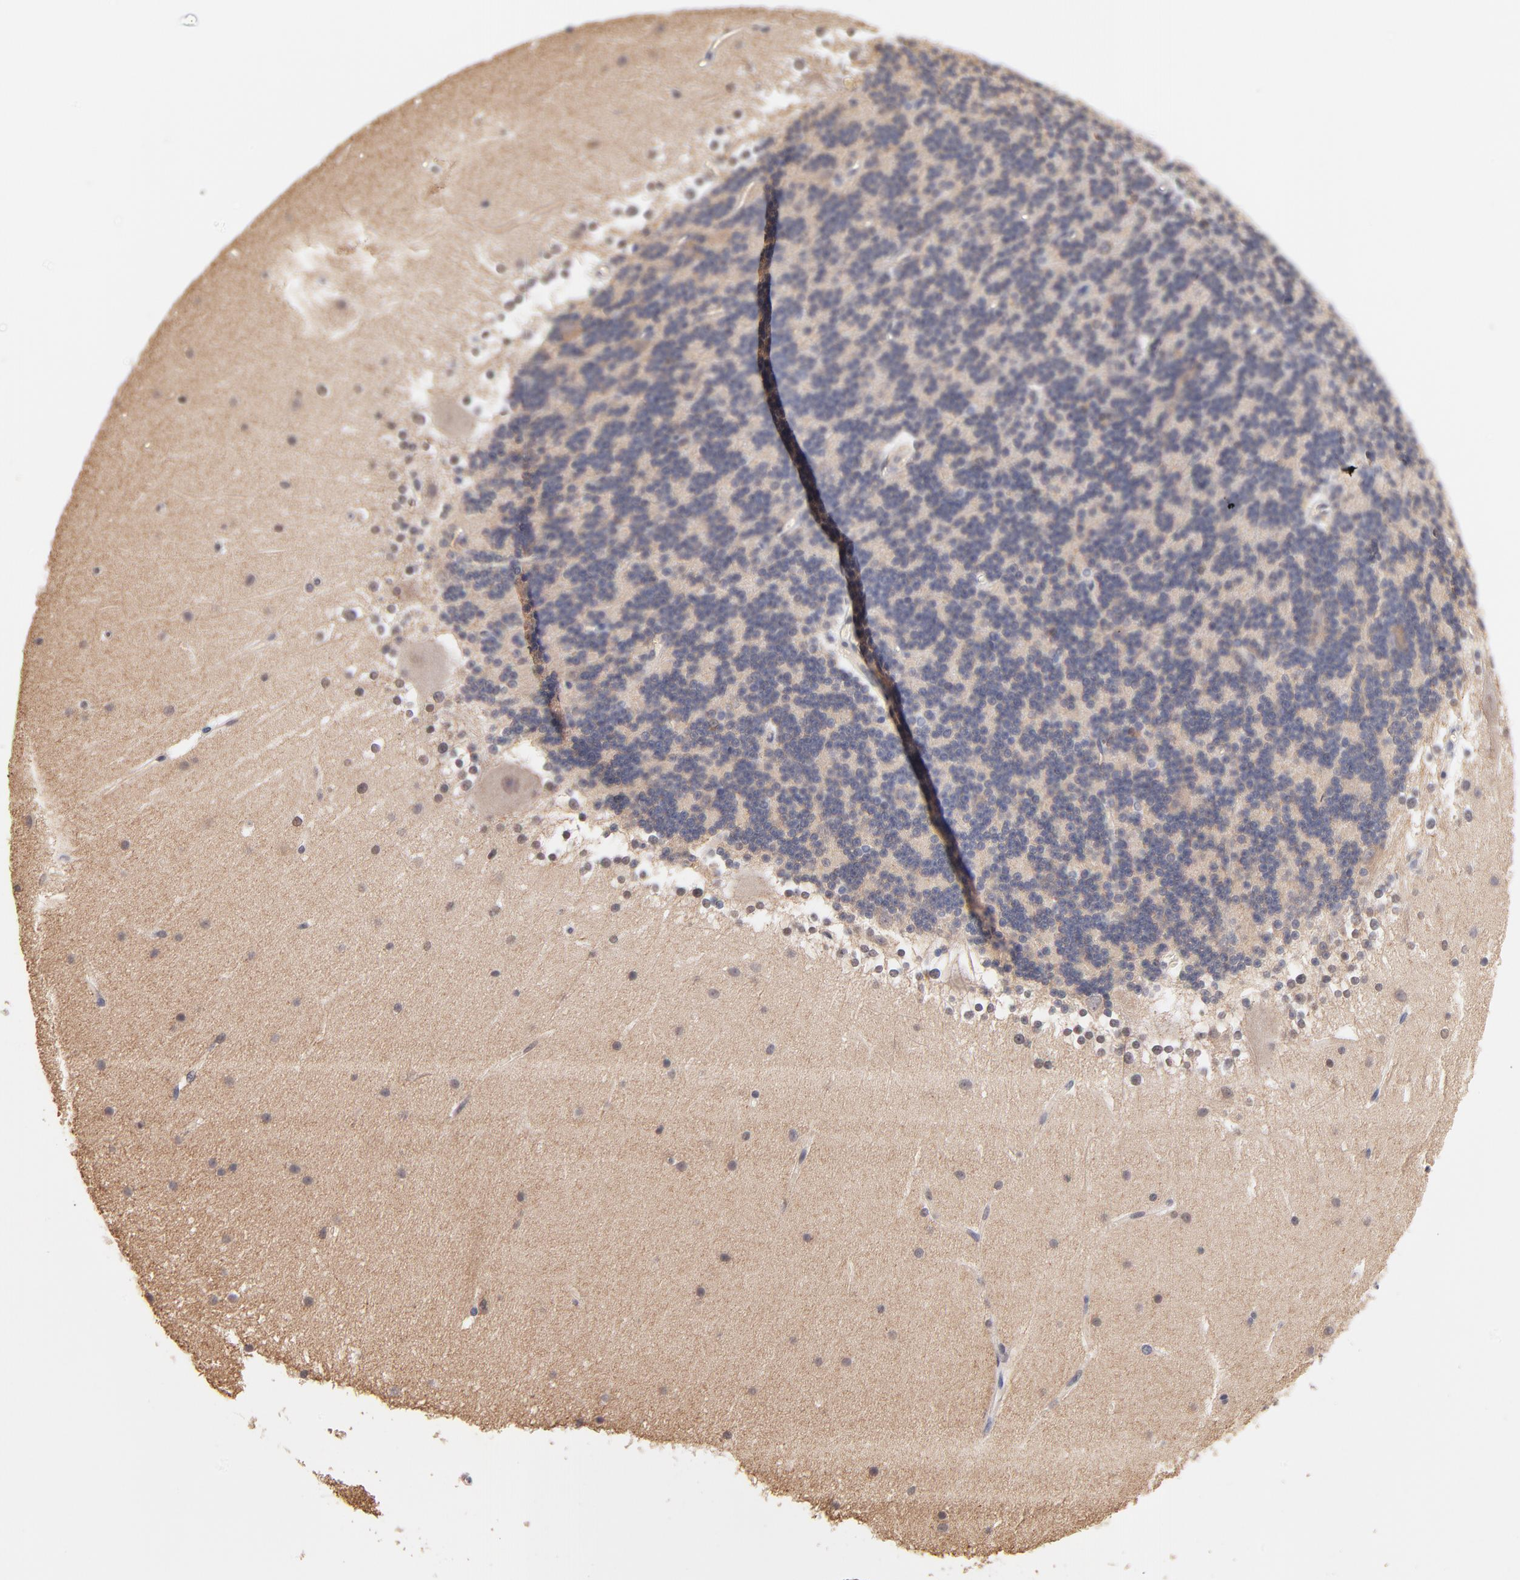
{"staining": {"intensity": "negative", "quantity": "none", "location": "none"}, "tissue": "cerebellum", "cell_type": "Cells in granular layer", "image_type": "normal", "snomed": [{"axis": "morphology", "description": "Normal tissue, NOS"}, {"axis": "topography", "description": "Cerebellum"}], "caption": "There is no significant staining in cells in granular layer of cerebellum. (DAB immunohistochemistry (IHC) visualized using brightfield microscopy, high magnification).", "gene": "RIBC2", "patient": {"sex": "female", "age": 19}}